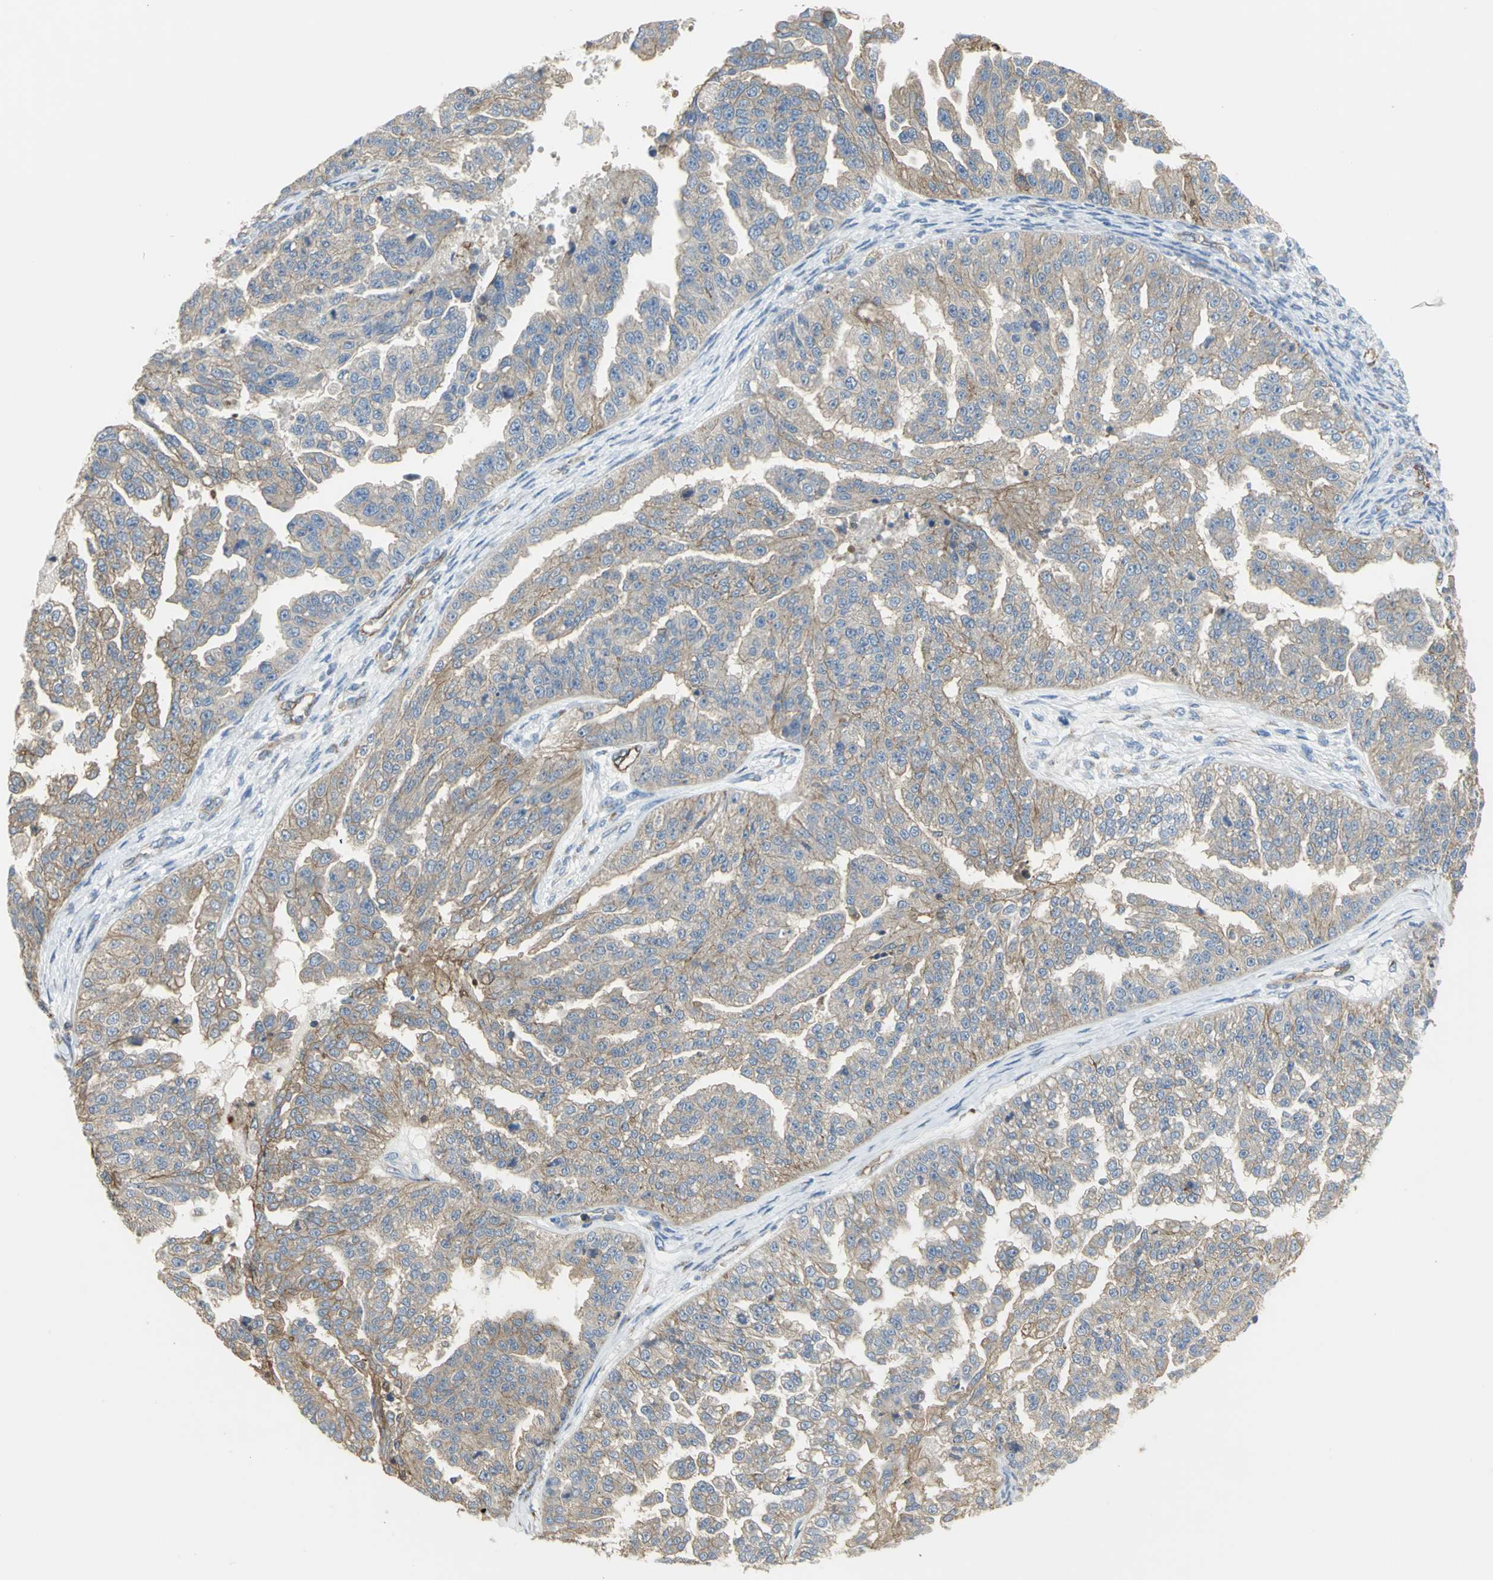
{"staining": {"intensity": "weak", "quantity": ">75%", "location": "cytoplasmic/membranous"}, "tissue": "ovarian cancer", "cell_type": "Tumor cells", "image_type": "cancer", "snomed": [{"axis": "morphology", "description": "Cystadenocarcinoma, serous, NOS"}, {"axis": "topography", "description": "Ovary"}], "caption": "Protein expression analysis of ovarian serous cystadenocarcinoma reveals weak cytoplasmic/membranous staining in about >75% of tumor cells.", "gene": "FLNB", "patient": {"sex": "female", "age": 58}}